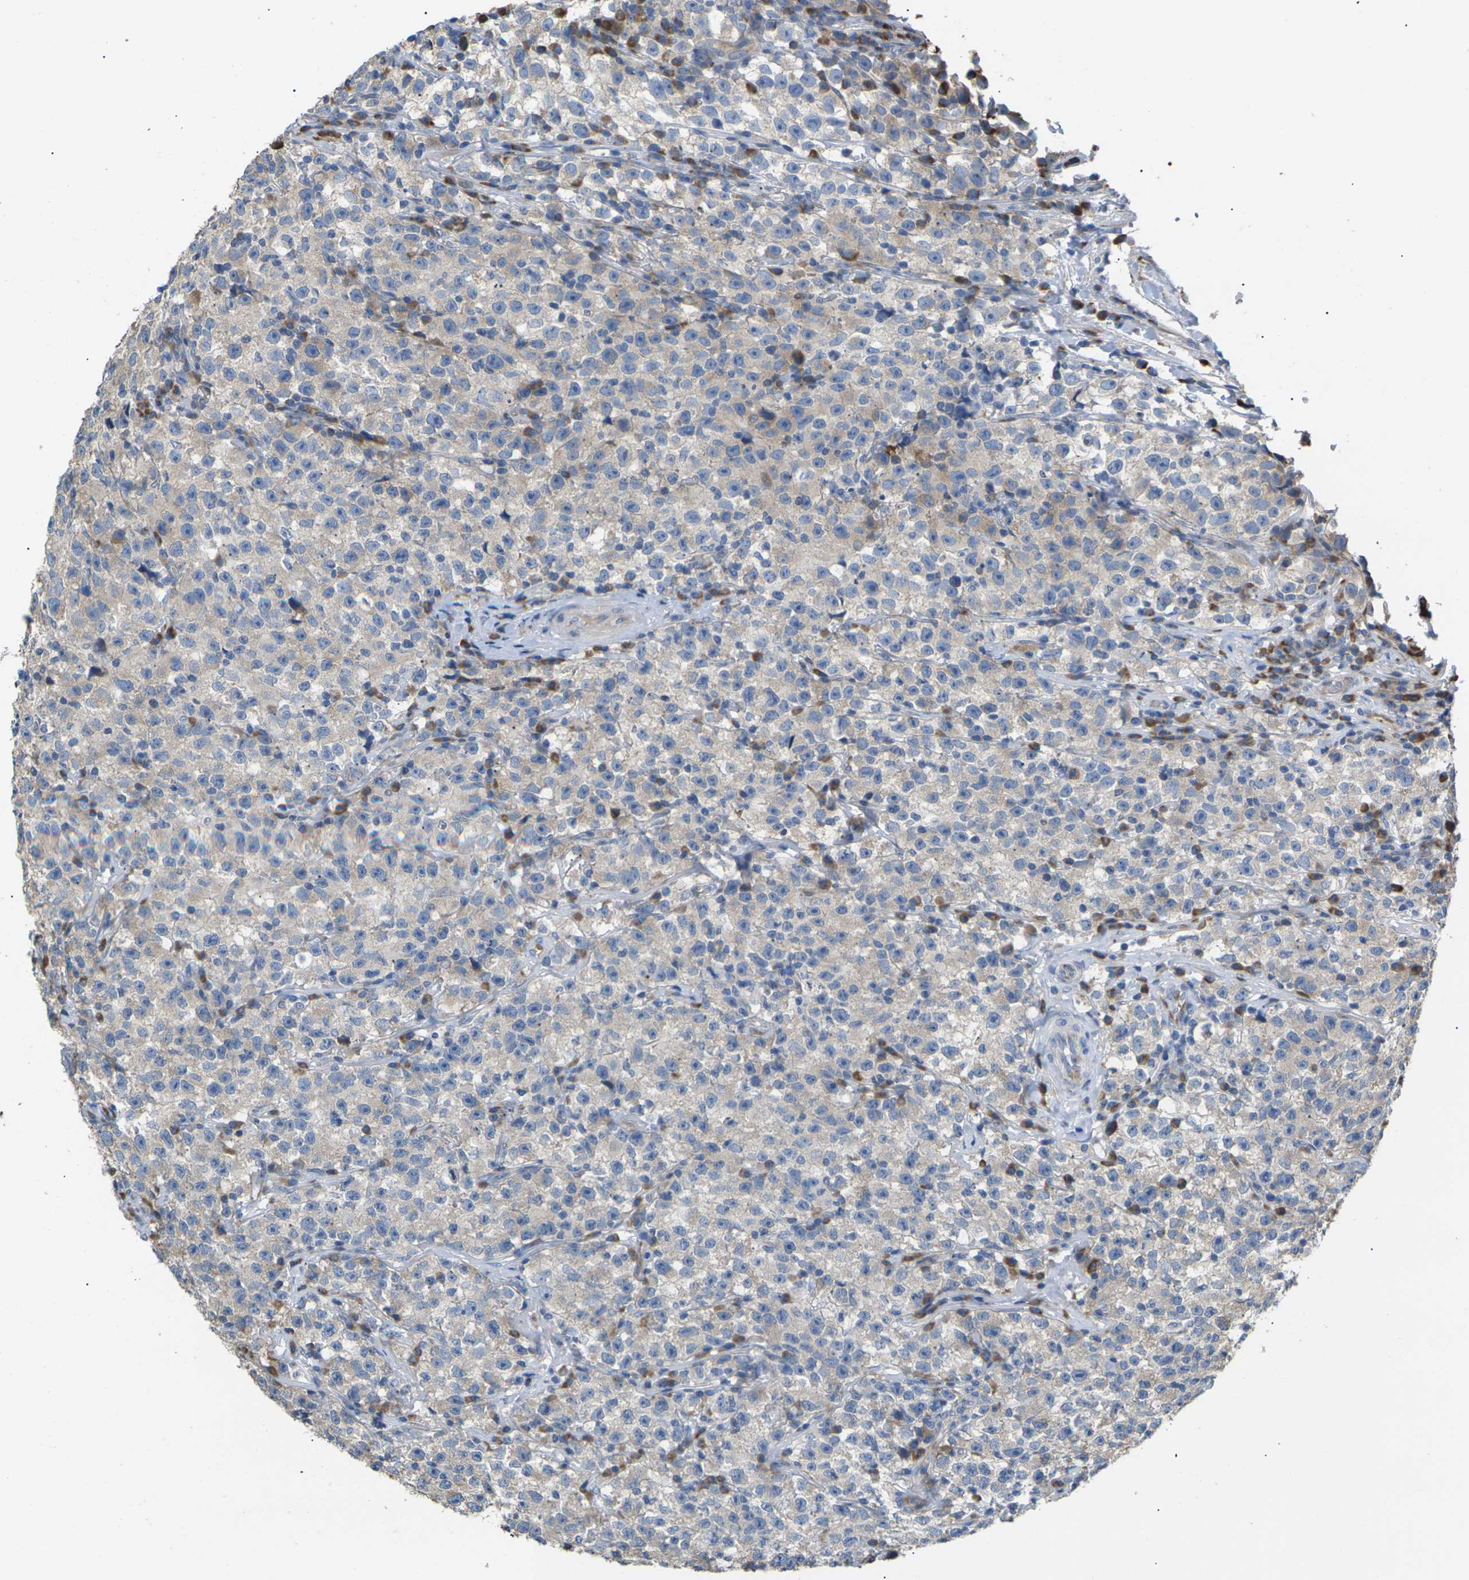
{"staining": {"intensity": "negative", "quantity": "none", "location": "none"}, "tissue": "testis cancer", "cell_type": "Tumor cells", "image_type": "cancer", "snomed": [{"axis": "morphology", "description": "Seminoma, NOS"}, {"axis": "topography", "description": "Testis"}], "caption": "Immunohistochemical staining of human testis cancer (seminoma) displays no significant staining in tumor cells.", "gene": "KLHDC8B", "patient": {"sex": "male", "age": 22}}